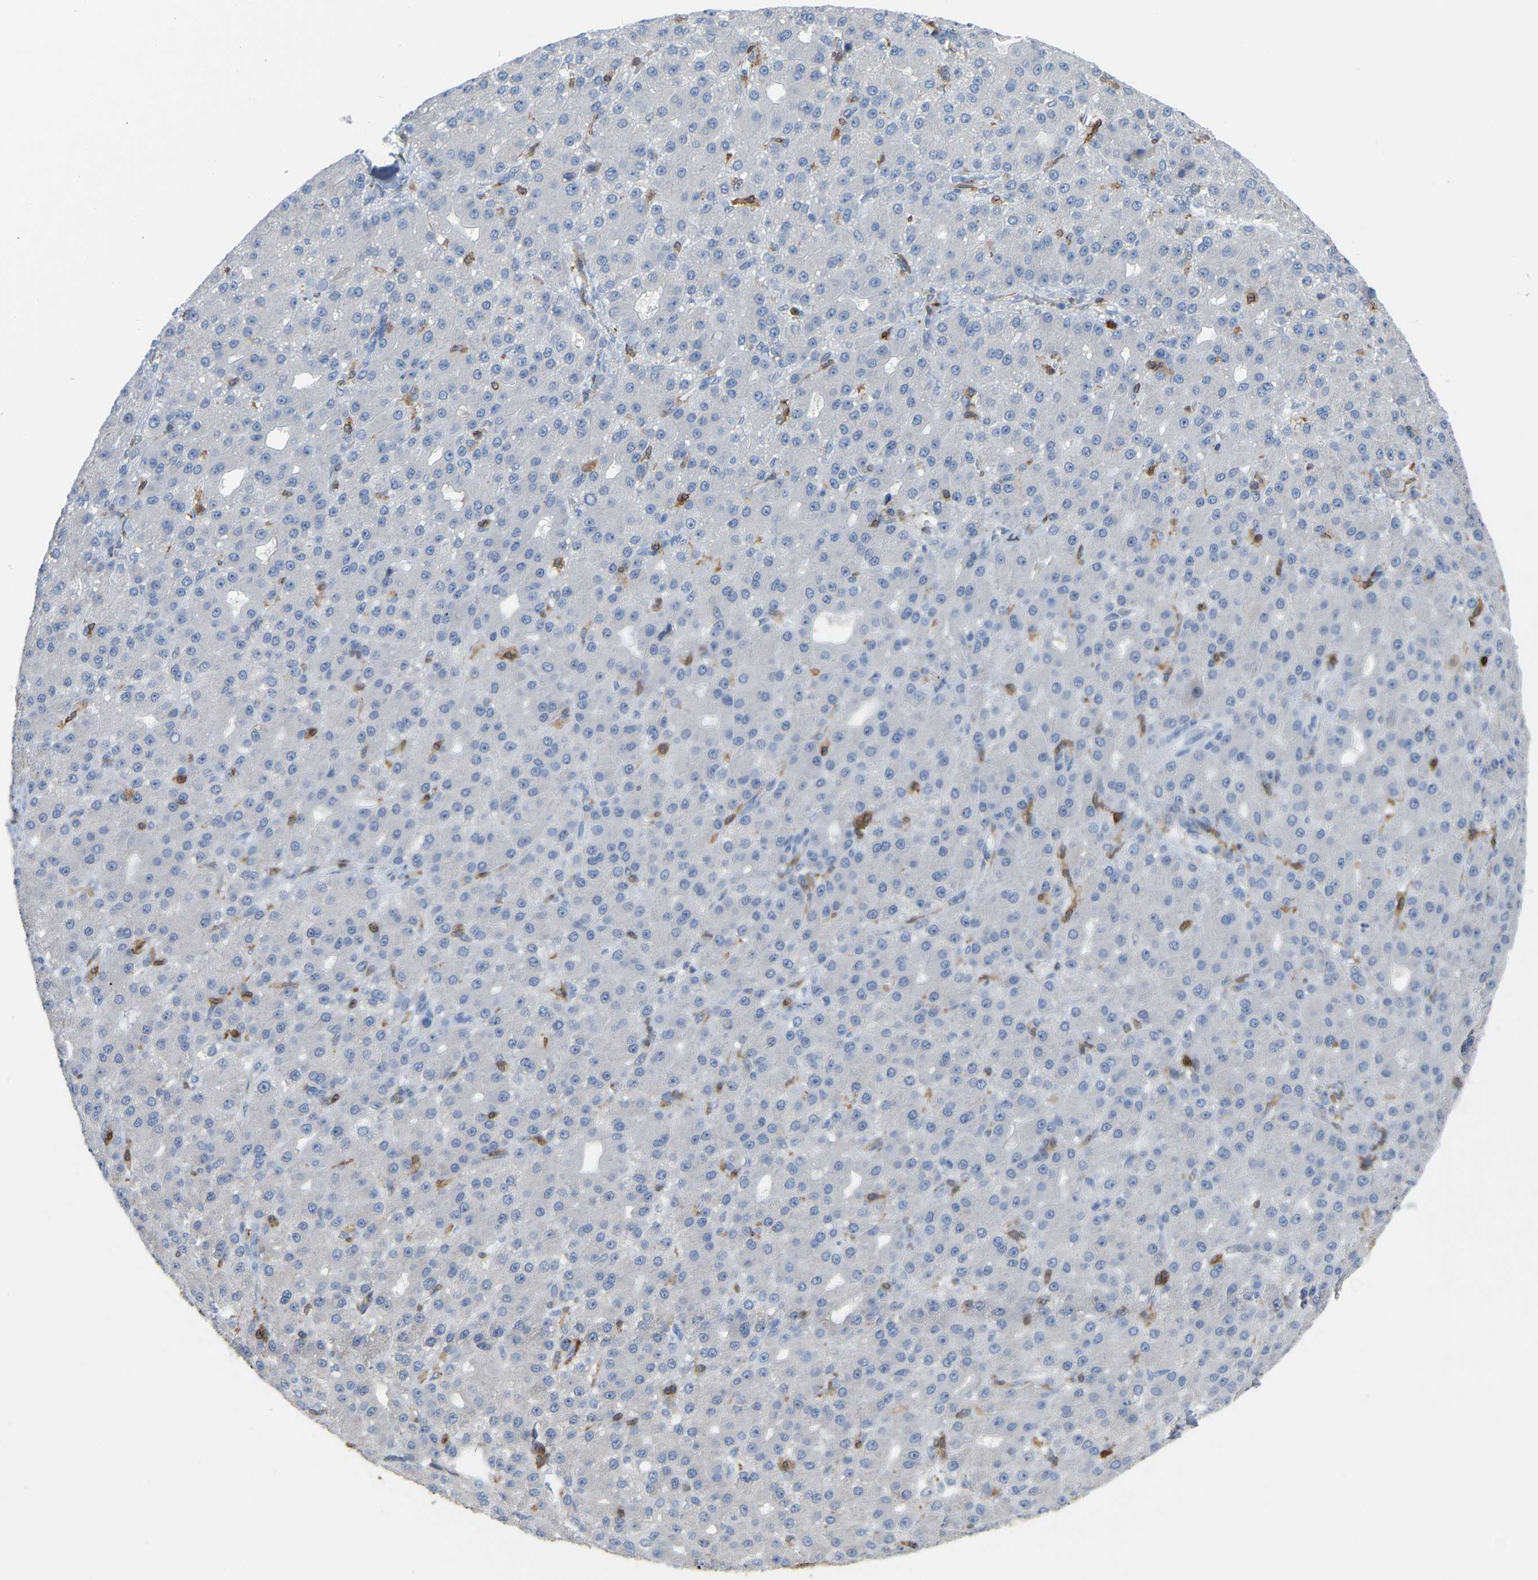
{"staining": {"intensity": "negative", "quantity": "none", "location": "none"}, "tissue": "liver cancer", "cell_type": "Tumor cells", "image_type": "cancer", "snomed": [{"axis": "morphology", "description": "Carcinoma, Hepatocellular, NOS"}, {"axis": "topography", "description": "Liver"}], "caption": "The histopathology image shows no staining of tumor cells in liver cancer.", "gene": "PTGS1", "patient": {"sex": "male", "age": 67}}